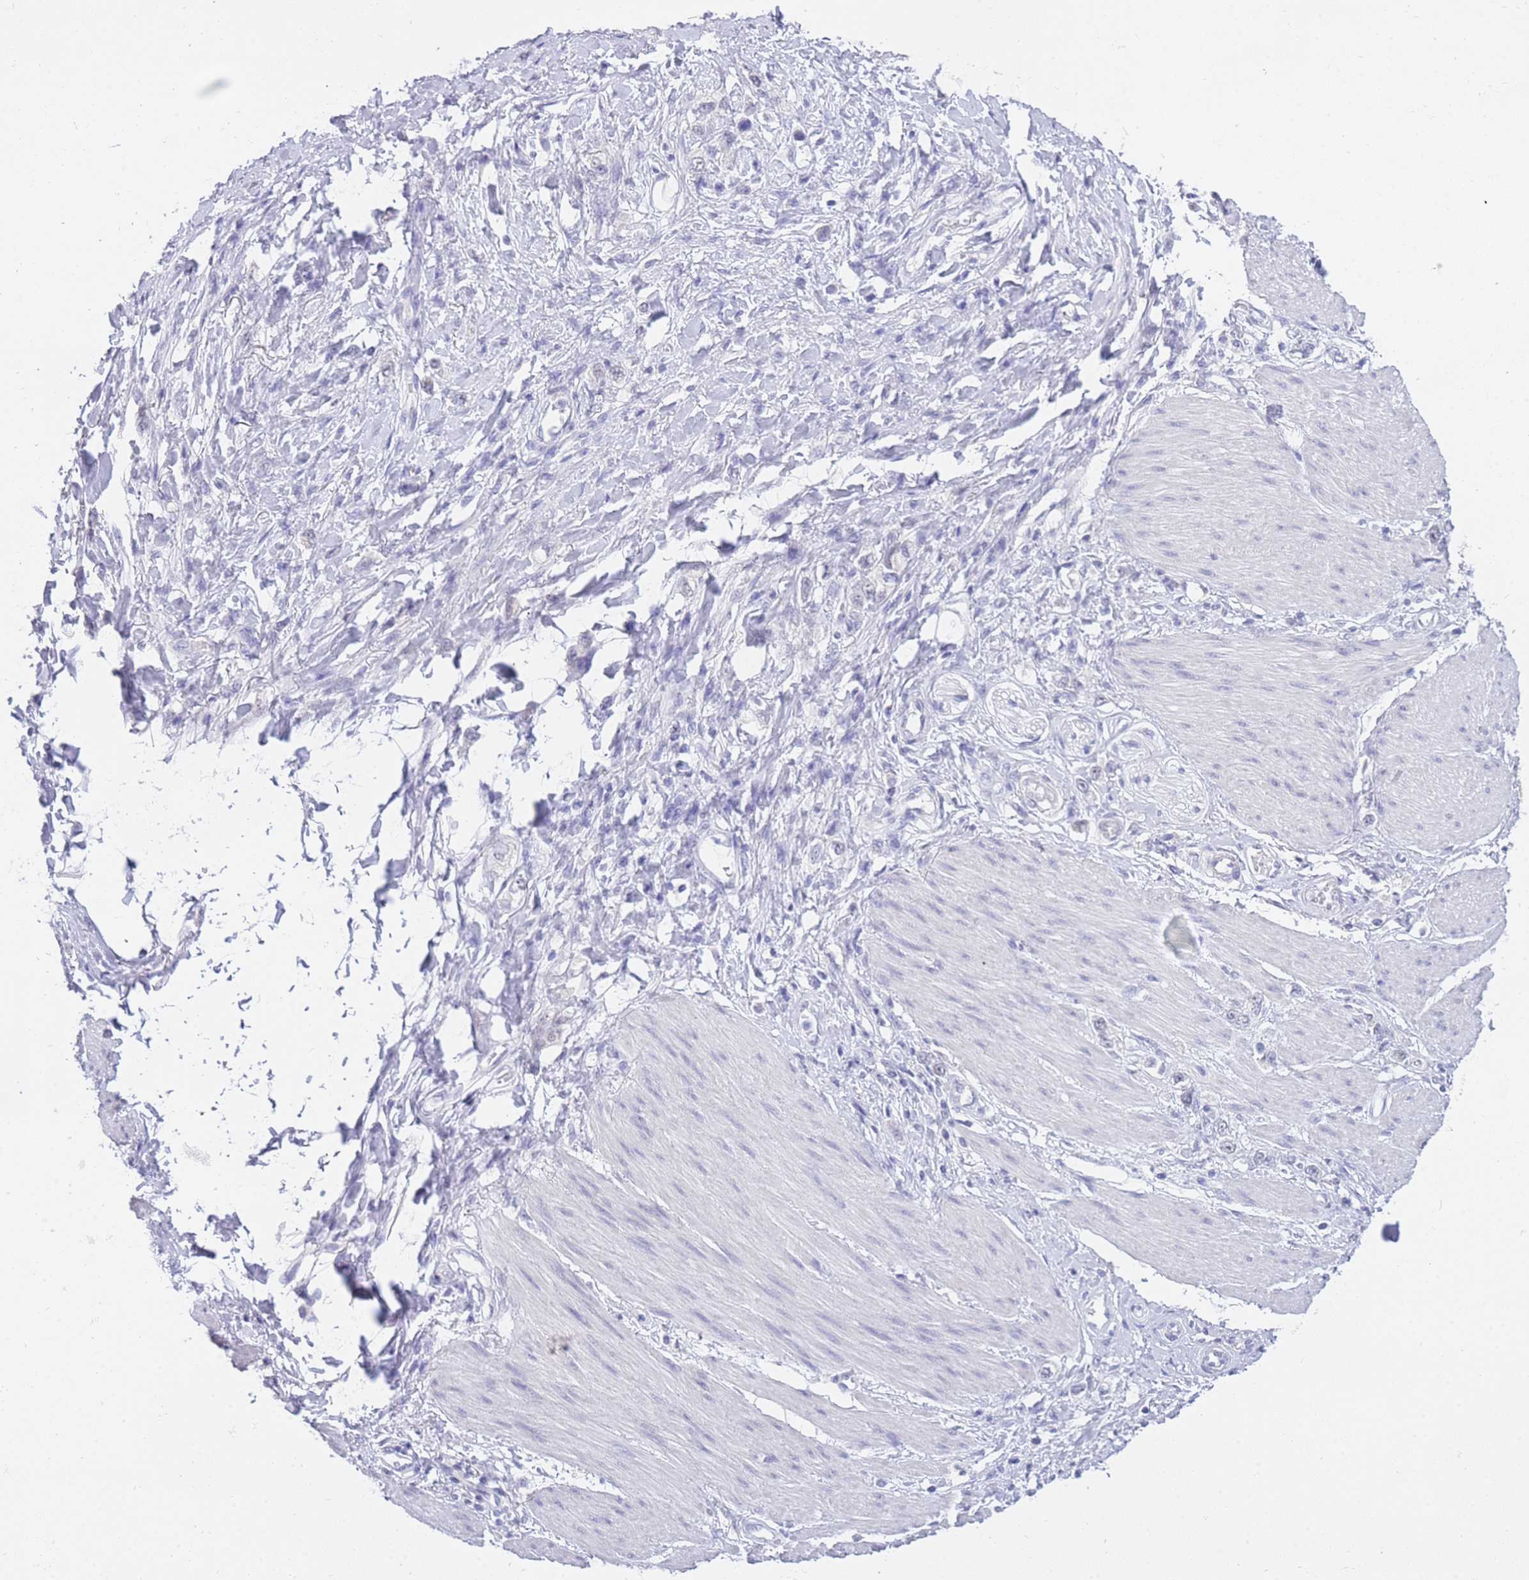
{"staining": {"intensity": "weak", "quantity": "<25%", "location": "nuclear"}, "tissue": "stomach cancer", "cell_type": "Tumor cells", "image_type": "cancer", "snomed": [{"axis": "morphology", "description": "Adenocarcinoma, NOS"}, {"axis": "topography", "description": "Stomach"}], "caption": "Immunohistochemistry (IHC) image of human stomach cancer (adenocarcinoma) stained for a protein (brown), which exhibits no positivity in tumor cells.", "gene": "FRAT2", "patient": {"sex": "female", "age": 65}}